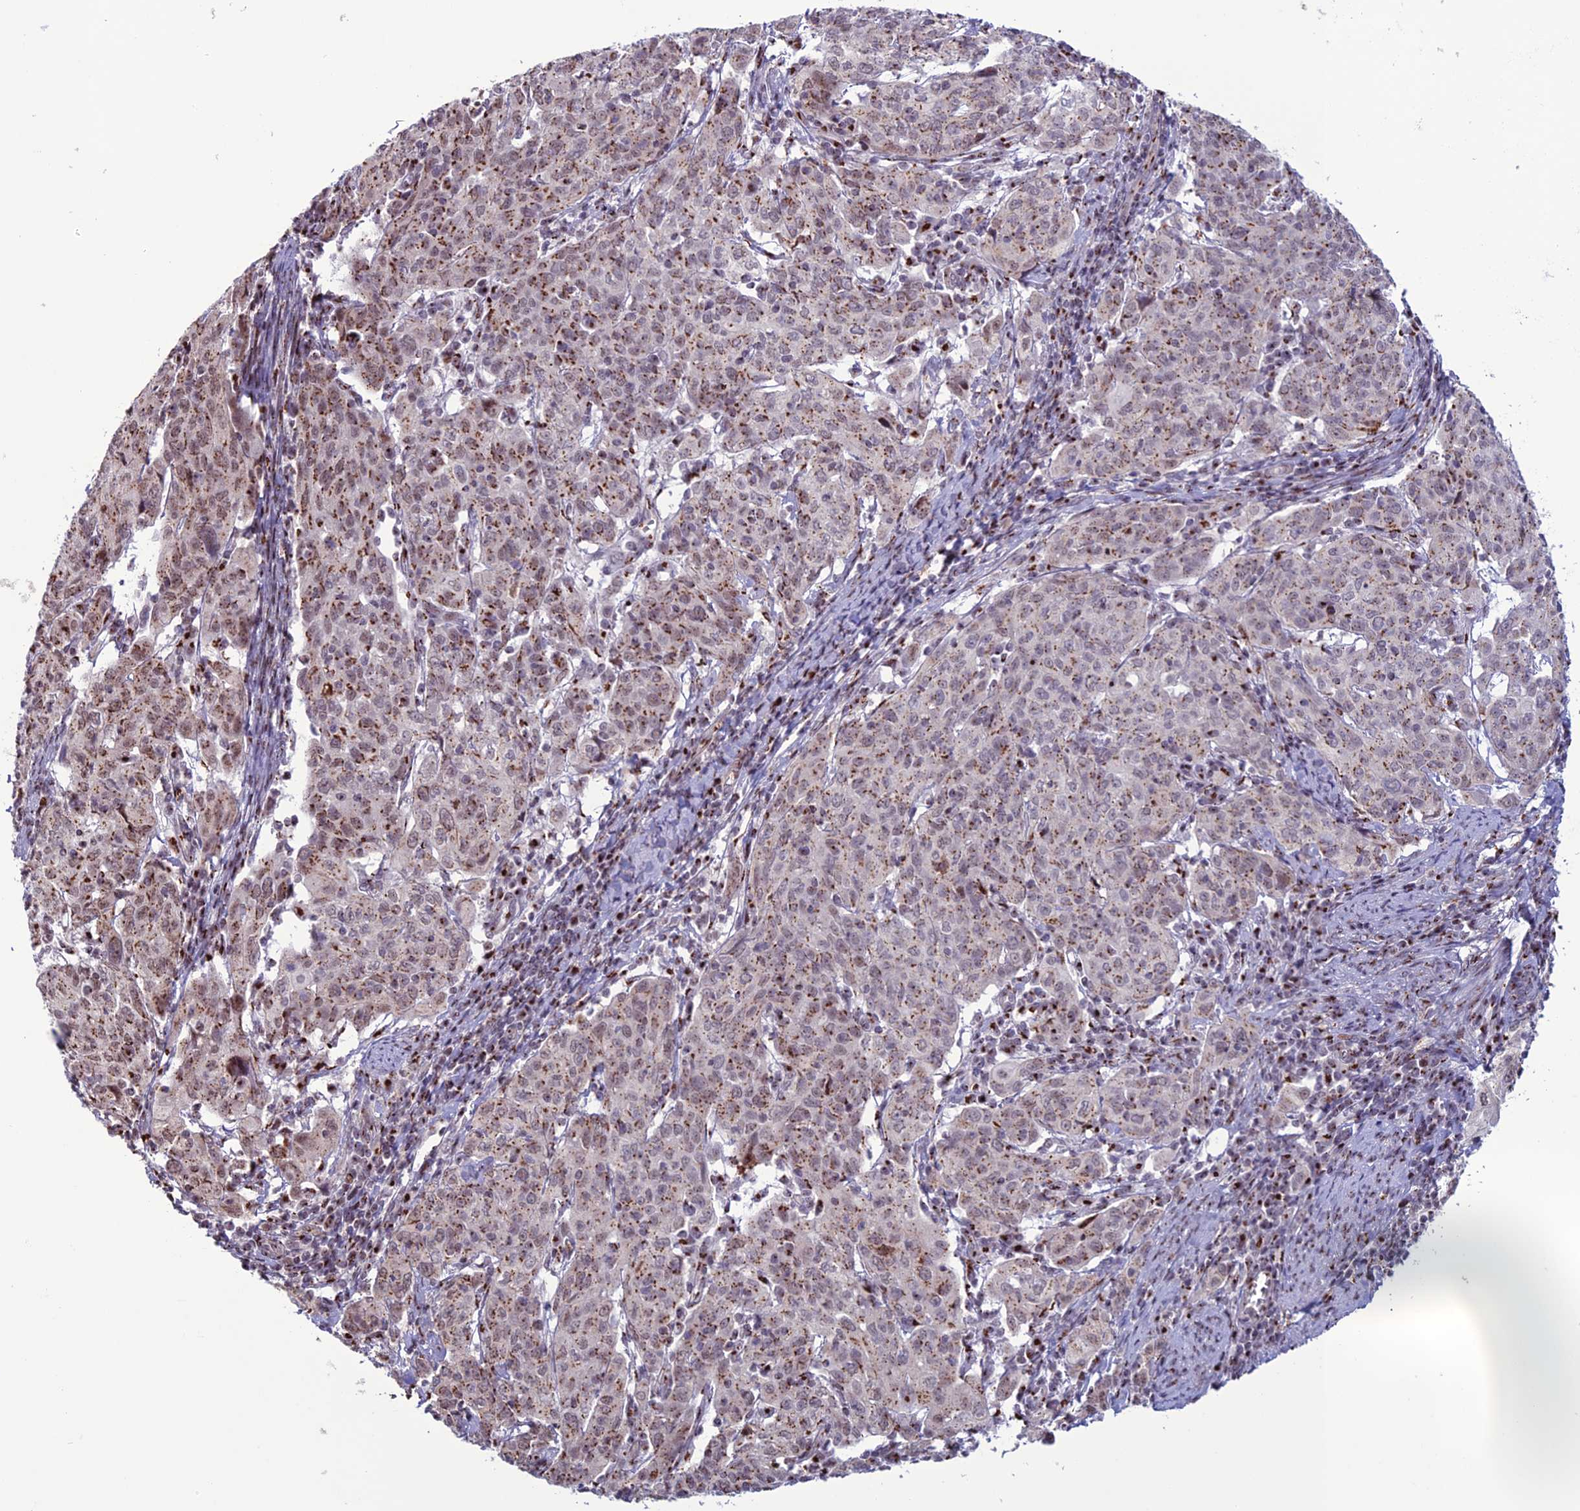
{"staining": {"intensity": "moderate", "quantity": ">75%", "location": "cytoplasmic/membranous,nuclear"}, "tissue": "cervical cancer", "cell_type": "Tumor cells", "image_type": "cancer", "snomed": [{"axis": "morphology", "description": "Squamous cell carcinoma, NOS"}, {"axis": "topography", "description": "Cervix"}], "caption": "Human cervical cancer stained with a protein marker shows moderate staining in tumor cells.", "gene": "PLEKHA4", "patient": {"sex": "female", "age": 67}}